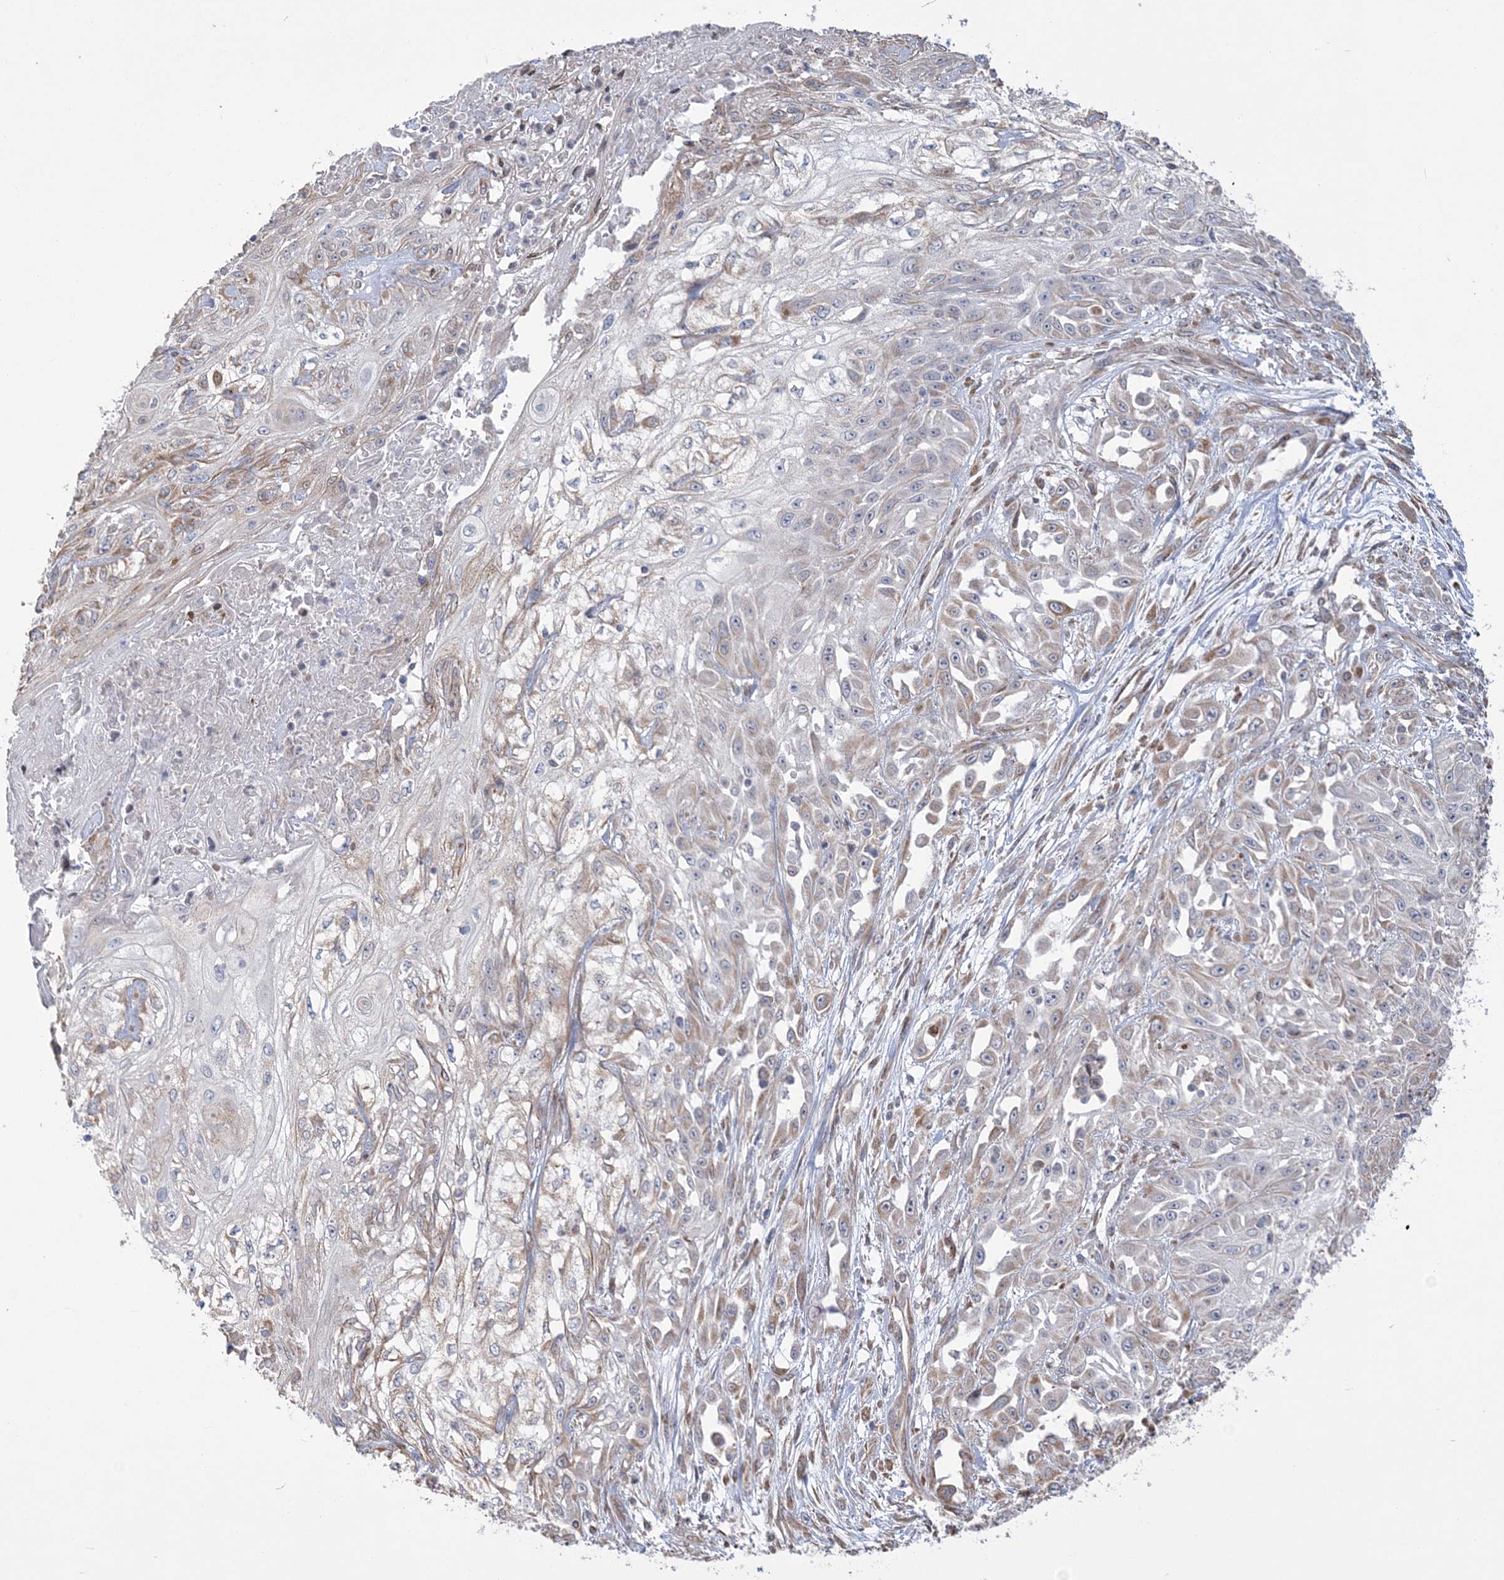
{"staining": {"intensity": "weak", "quantity": "25%-75%", "location": "cytoplasmic/membranous"}, "tissue": "skin cancer", "cell_type": "Tumor cells", "image_type": "cancer", "snomed": [{"axis": "morphology", "description": "Squamous cell carcinoma, NOS"}, {"axis": "morphology", "description": "Squamous cell carcinoma, metastatic, NOS"}, {"axis": "topography", "description": "Skin"}, {"axis": "topography", "description": "Lymph node"}], "caption": "This is a histology image of IHC staining of skin metastatic squamous cell carcinoma, which shows weak expression in the cytoplasmic/membranous of tumor cells.", "gene": "ZNF821", "patient": {"sex": "male", "age": 75}}